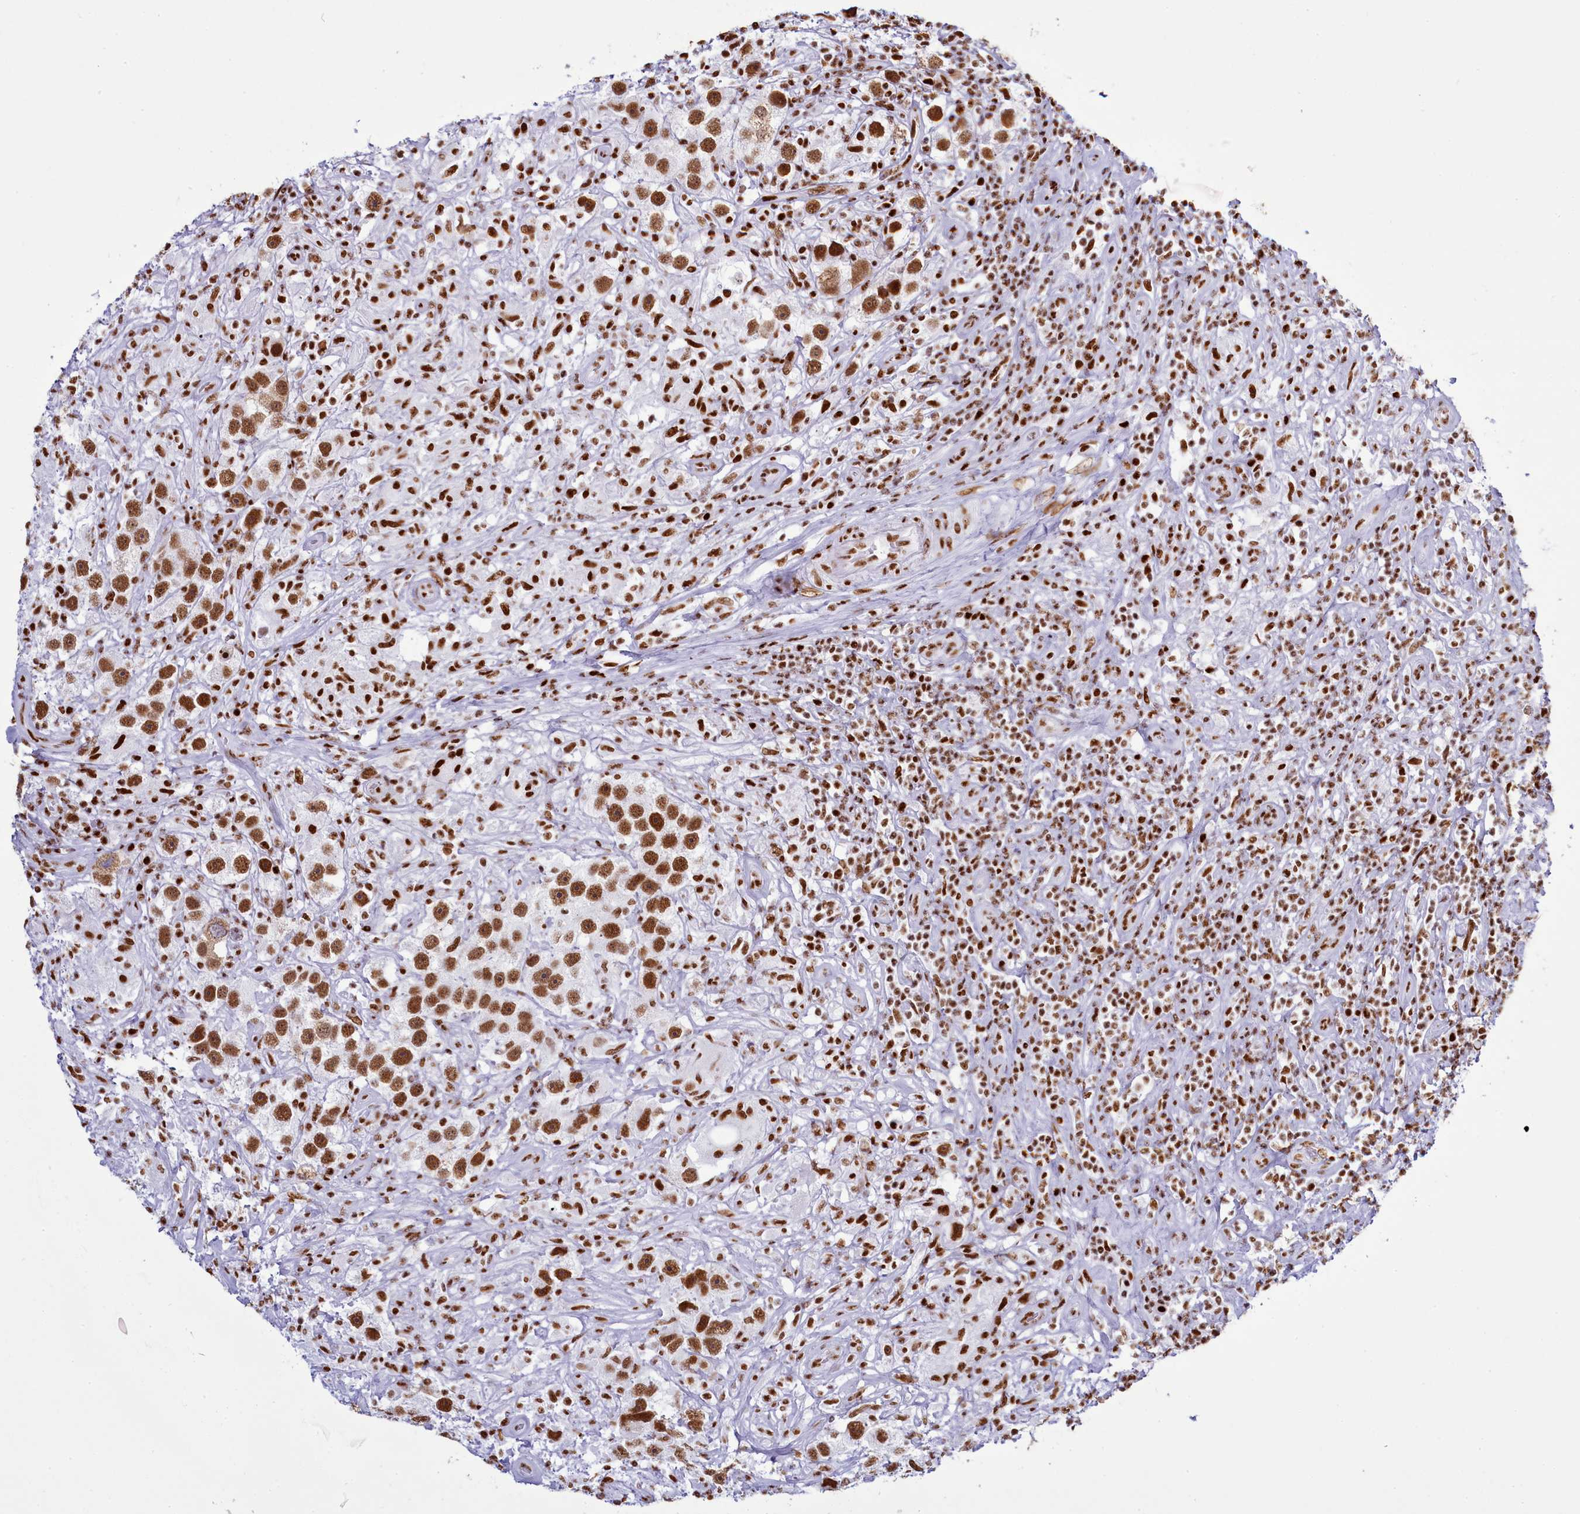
{"staining": {"intensity": "strong", "quantity": ">75%", "location": "nuclear"}, "tissue": "testis cancer", "cell_type": "Tumor cells", "image_type": "cancer", "snomed": [{"axis": "morphology", "description": "Seminoma, NOS"}, {"axis": "topography", "description": "Testis"}], "caption": "Immunohistochemical staining of human testis cancer (seminoma) displays high levels of strong nuclear expression in approximately >75% of tumor cells.", "gene": "RALY", "patient": {"sex": "male", "age": 49}}